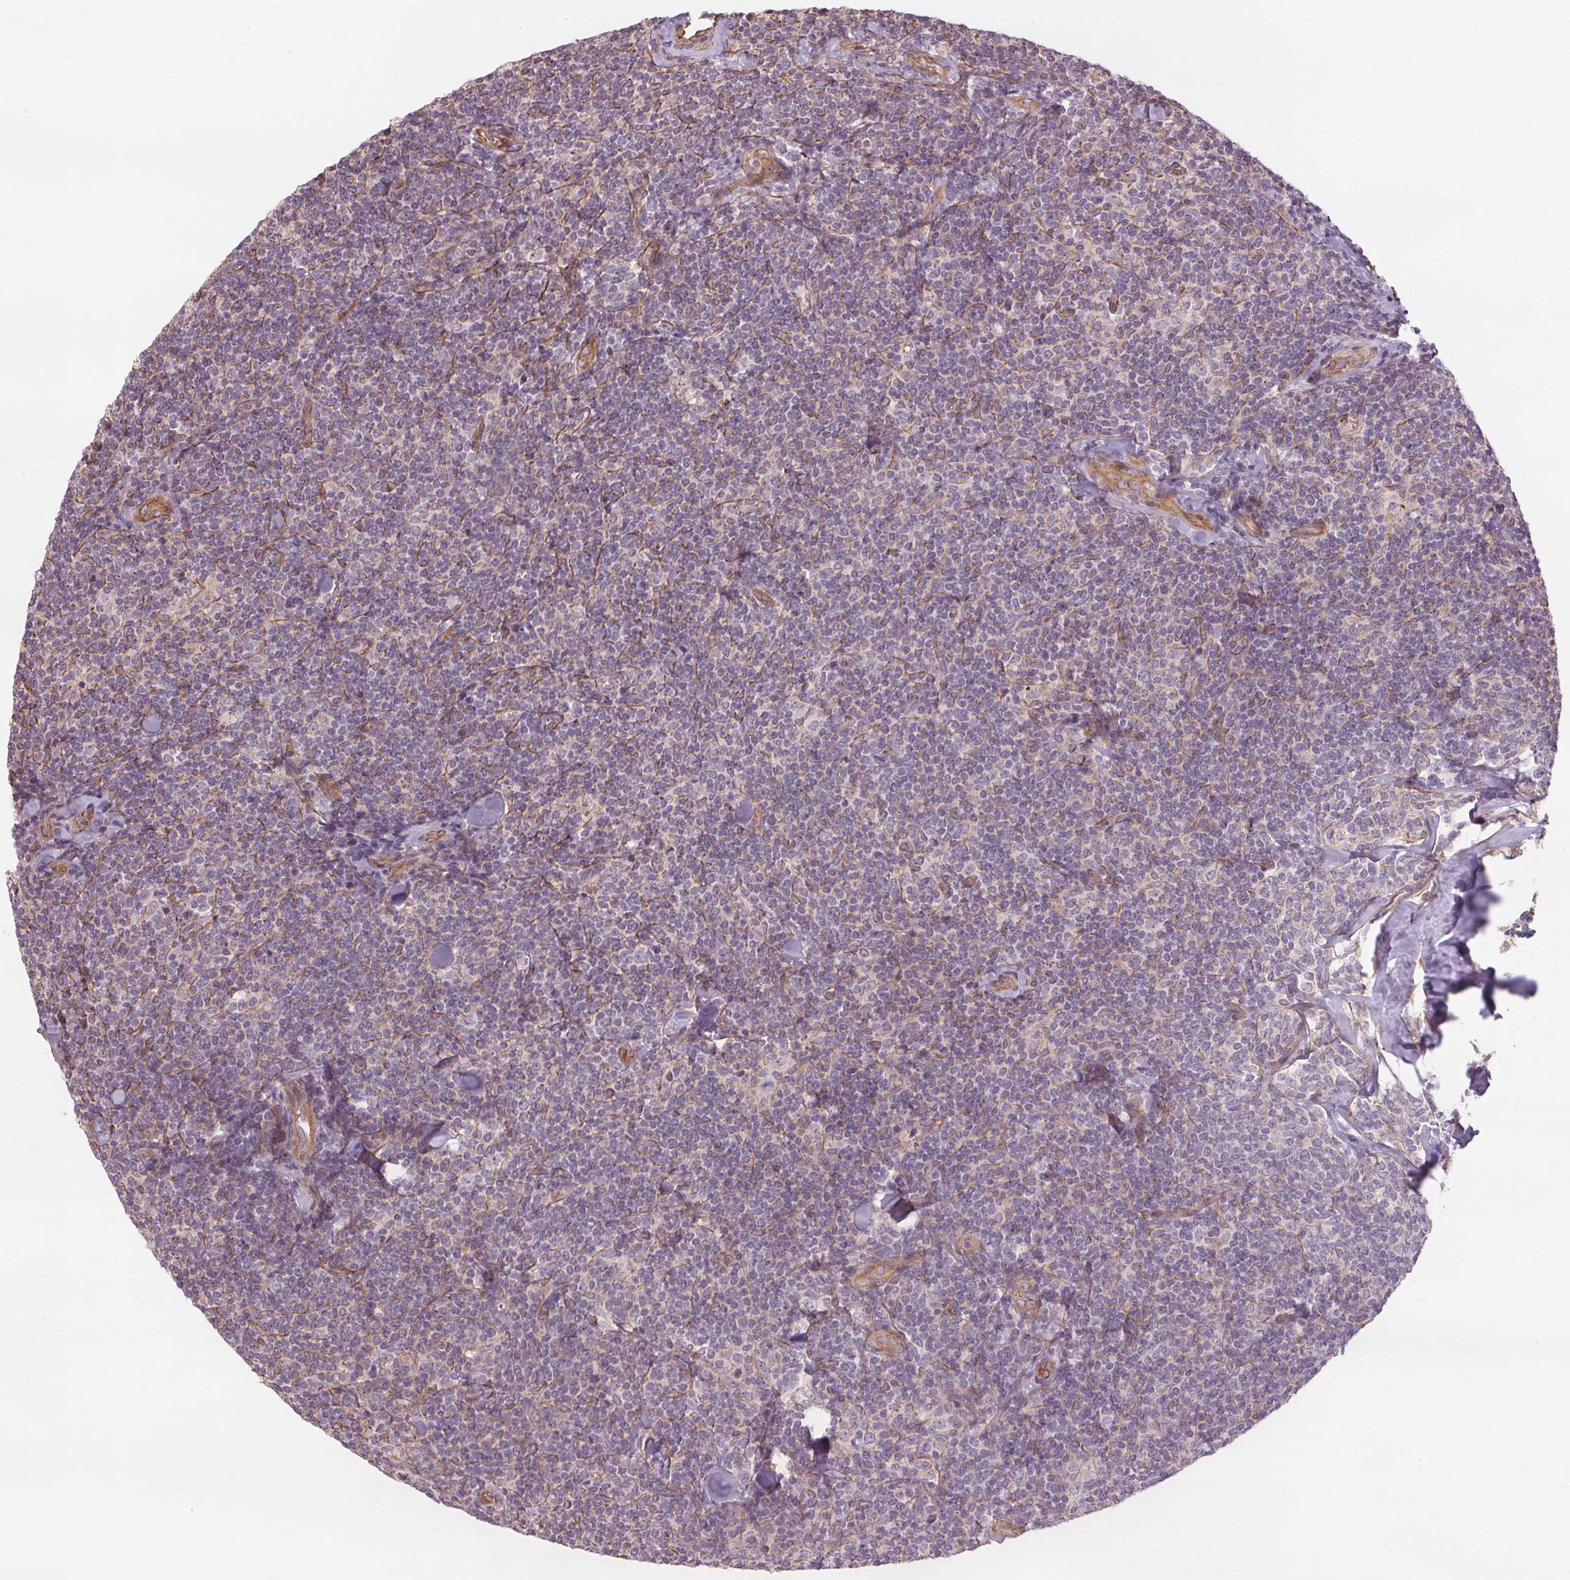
{"staining": {"intensity": "negative", "quantity": "none", "location": "none"}, "tissue": "lymphoma", "cell_type": "Tumor cells", "image_type": "cancer", "snomed": [{"axis": "morphology", "description": "Malignant lymphoma, non-Hodgkin's type, Low grade"}, {"axis": "topography", "description": "Lymph node"}], "caption": "The micrograph displays no significant positivity in tumor cells of lymphoma.", "gene": "CCSER1", "patient": {"sex": "female", "age": 56}}